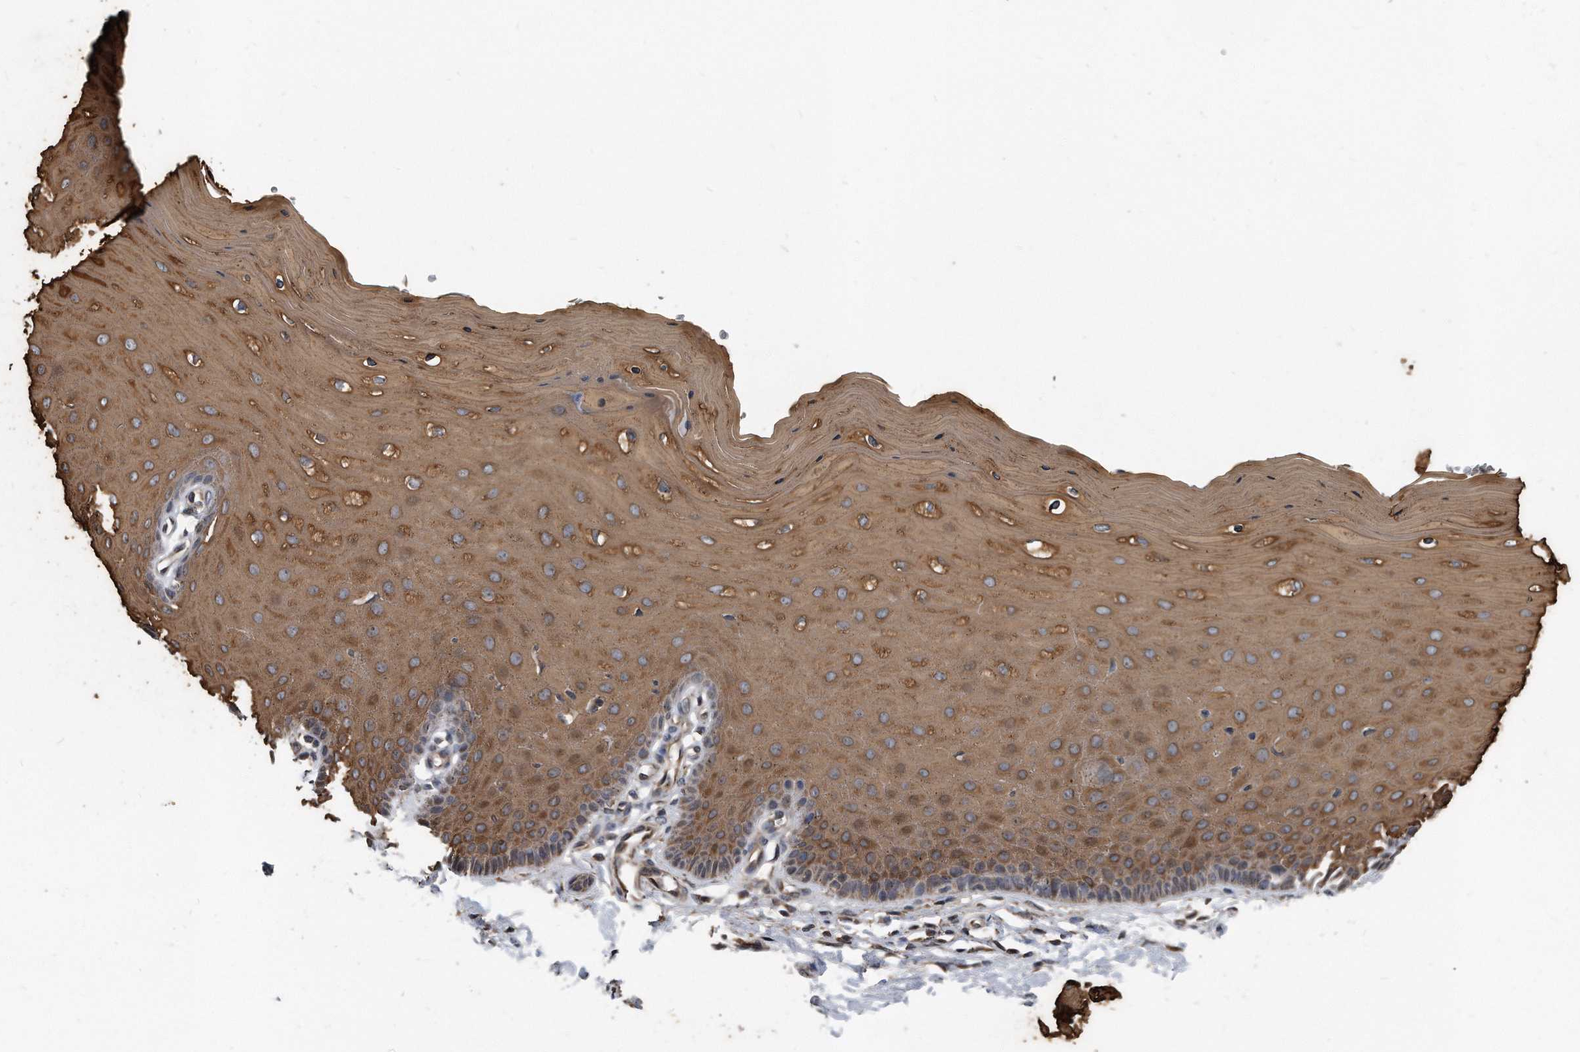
{"staining": {"intensity": "moderate", "quantity": ">75%", "location": "cytoplasmic/membranous"}, "tissue": "cervix", "cell_type": "Glandular cells", "image_type": "normal", "snomed": [{"axis": "morphology", "description": "Normal tissue, NOS"}, {"axis": "topography", "description": "Cervix"}], "caption": "An image of human cervix stained for a protein demonstrates moderate cytoplasmic/membranous brown staining in glandular cells.", "gene": "FAM136A", "patient": {"sex": "female", "age": 55}}